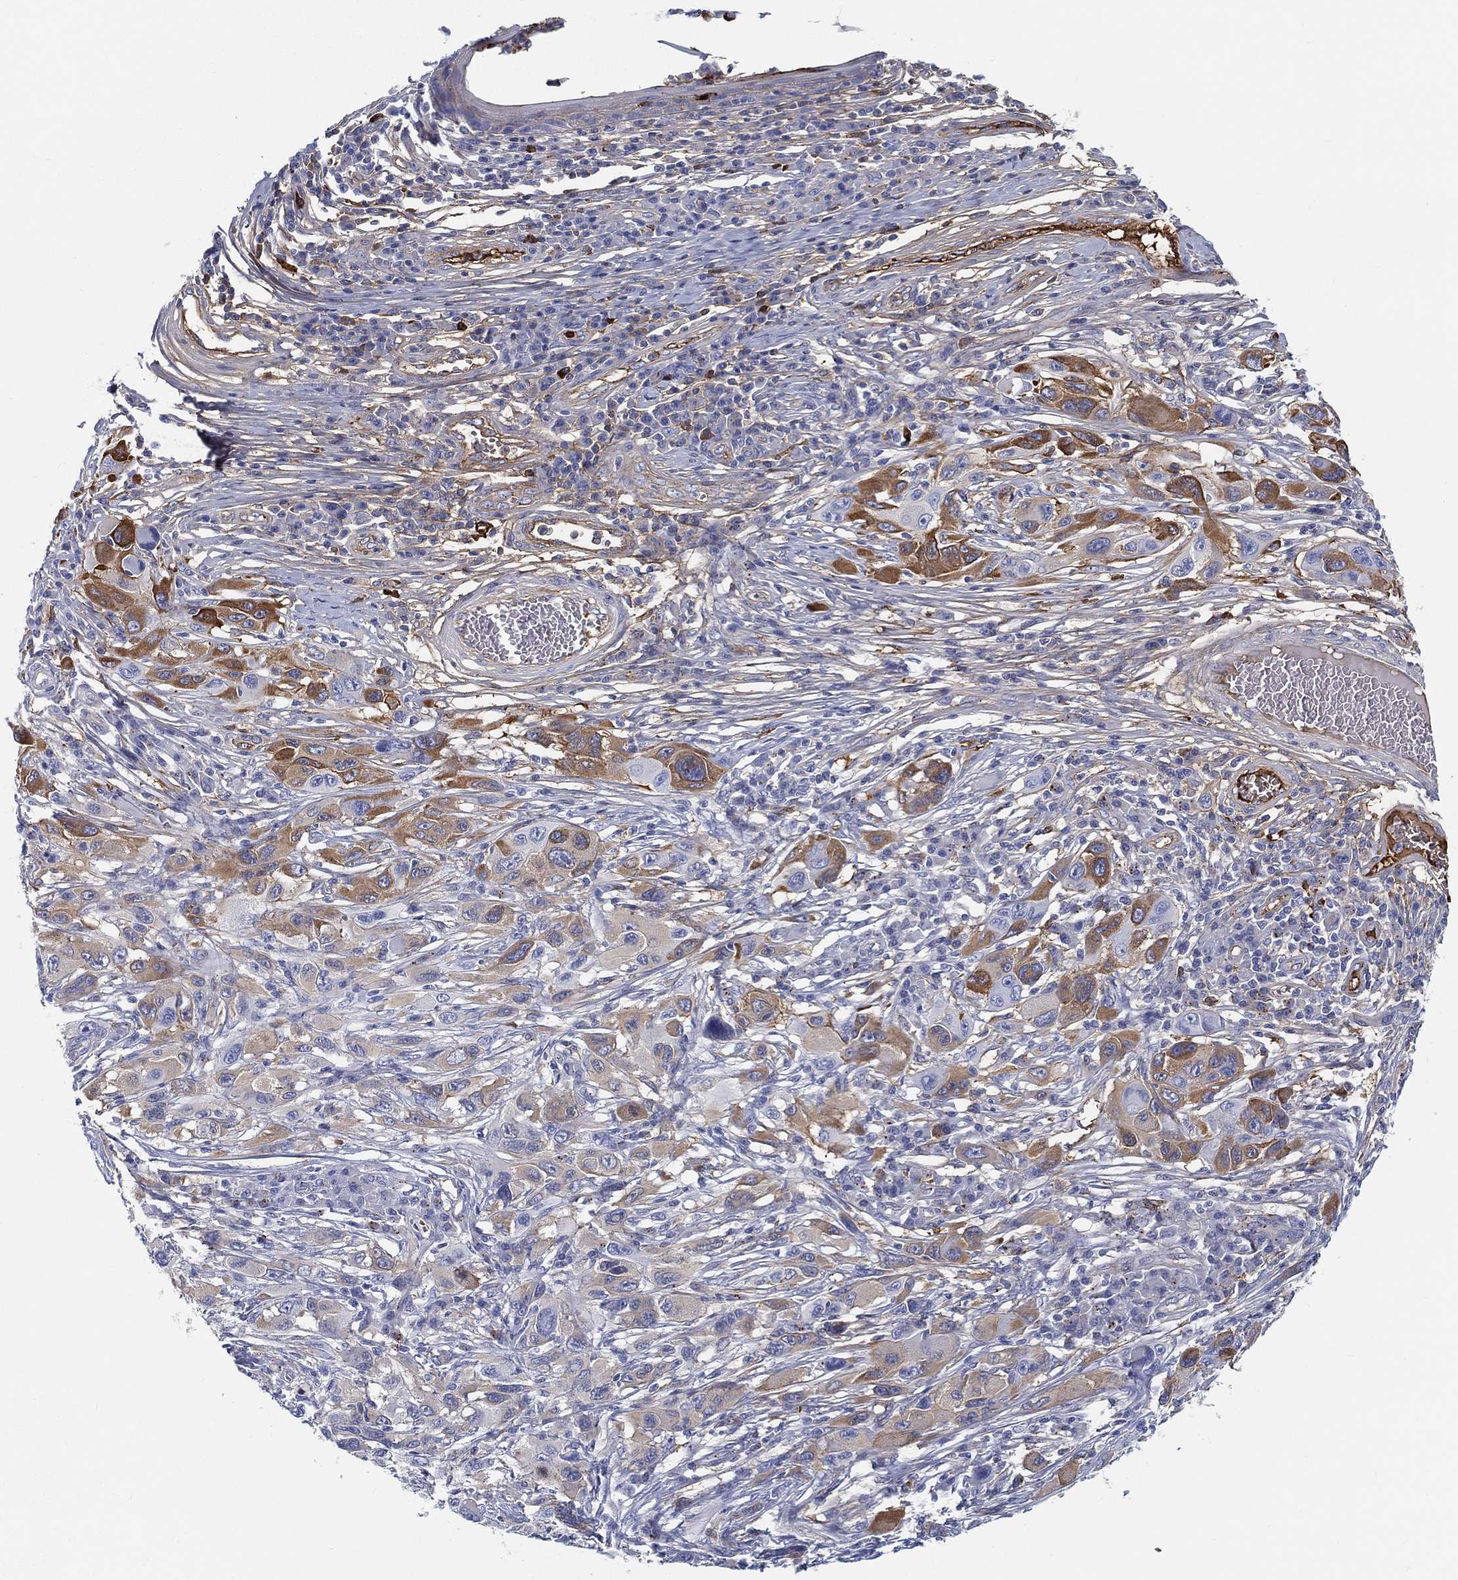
{"staining": {"intensity": "moderate", "quantity": "<25%", "location": "cytoplasmic/membranous"}, "tissue": "melanoma", "cell_type": "Tumor cells", "image_type": "cancer", "snomed": [{"axis": "morphology", "description": "Malignant melanoma, NOS"}, {"axis": "topography", "description": "Skin"}], "caption": "This is a histology image of IHC staining of melanoma, which shows moderate positivity in the cytoplasmic/membranous of tumor cells.", "gene": "IFNB1", "patient": {"sex": "male", "age": 53}}